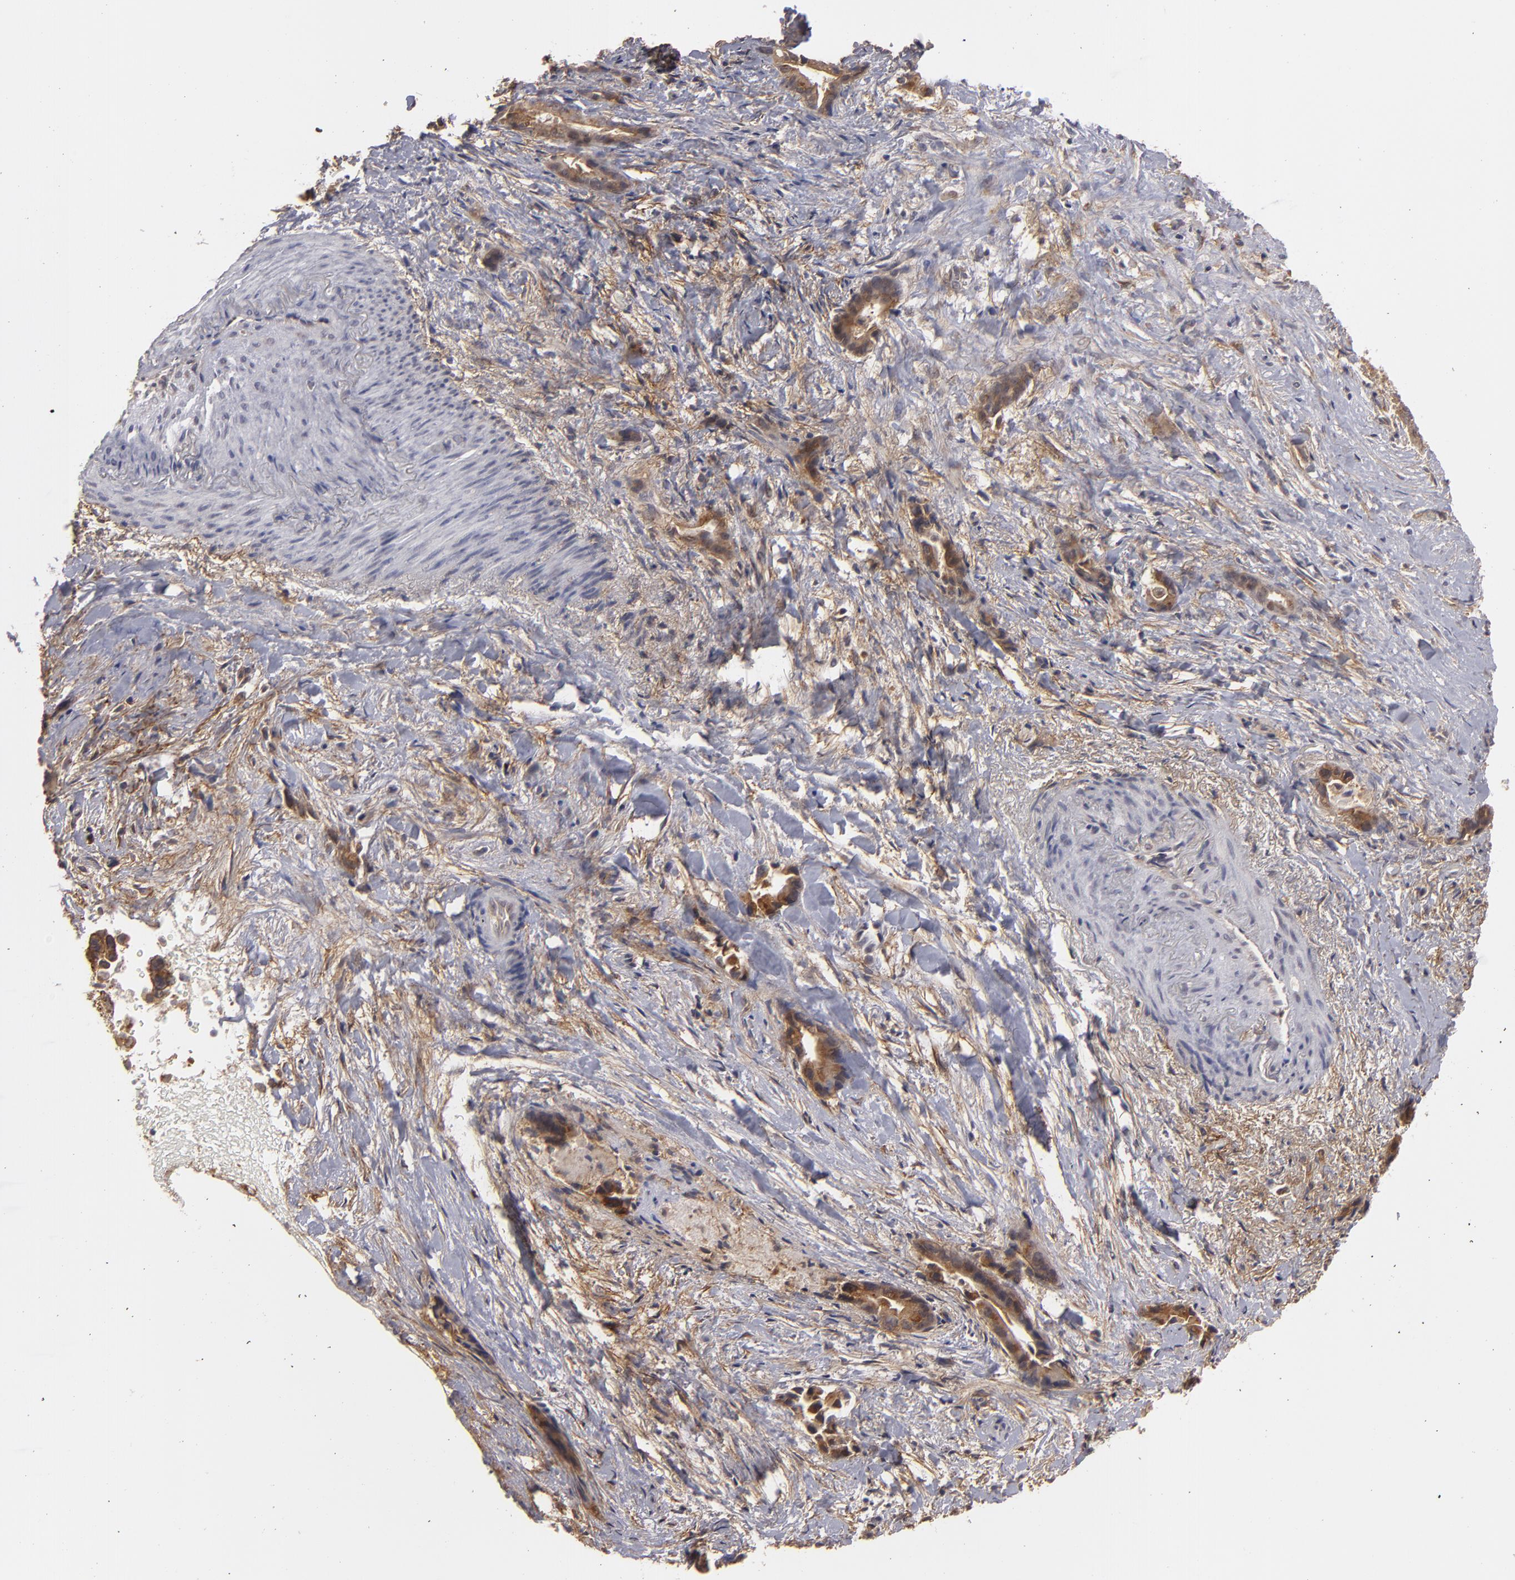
{"staining": {"intensity": "moderate", "quantity": ">75%", "location": "cytoplasmic/membranous"}, "tissue": "liver cancer", "cell_type": "Tumor cells", "image_type": "cancer", "snomed": [{"axis": "morphology", "description": "Cholangiocarcinoma"}, {"axis": "topography", "description": "Liver"}], "caption": "High-power microscopy captured an IHC image of liver cancer, revealing moderate cytoplasmic/membranous expression in approximately >75% of tumor cells.", "gene": "BMP6", "patient": {"sex": "female", "age": 55}}